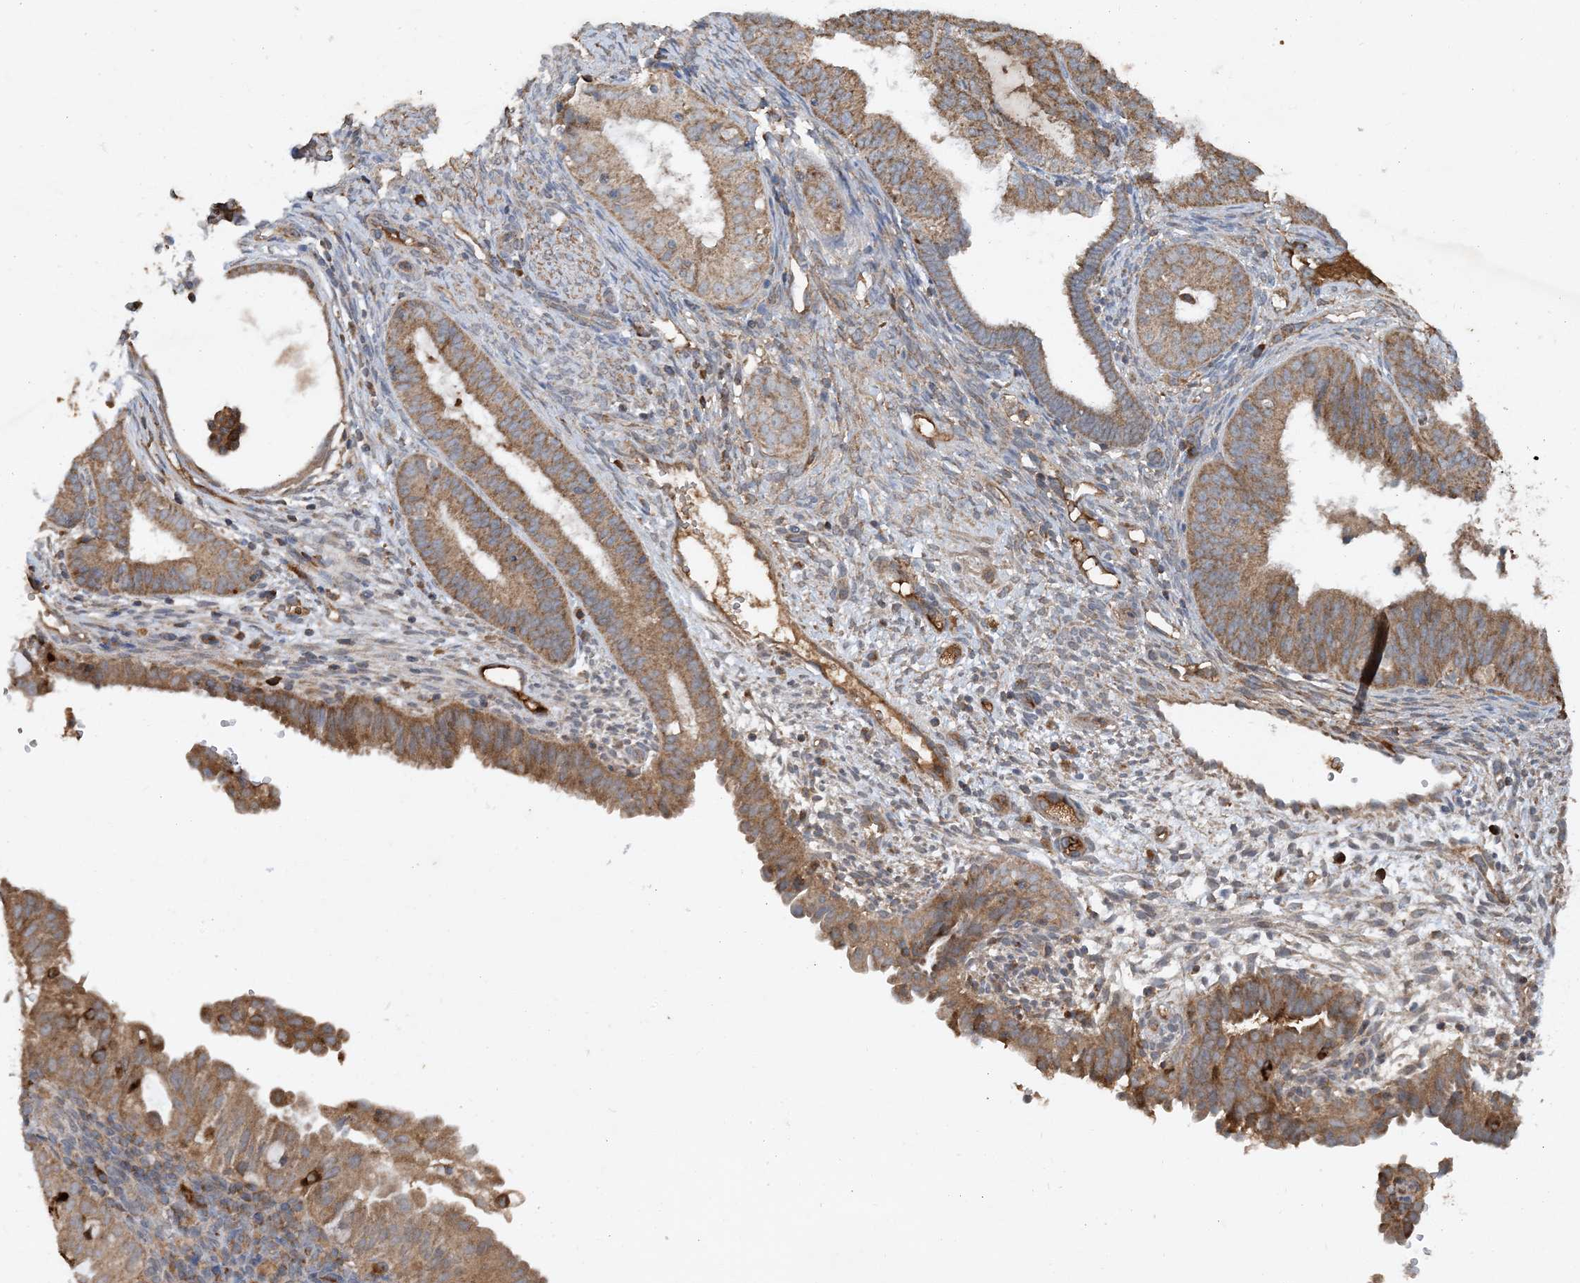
{"staining": {"intensity": "moderate", "quantity": ">75%", "location": "cytoplasmic/membranous"}, "tissue": "endometrial cancer", "cell_type": "Tumor cells", "image_type": "cancer", "snomed": [{"axis": "morphology", "description": "Adenocarcinoma, NOS"}, {"axis": "topography", "description": "Endometrium"}], "caption": "Moderate cytoplasmic/membranous protein expression is present in about >75% of tumor cells in endometrial cancer.", "gene": "STK19", "patient": {"sex": "female", "age": 51}}